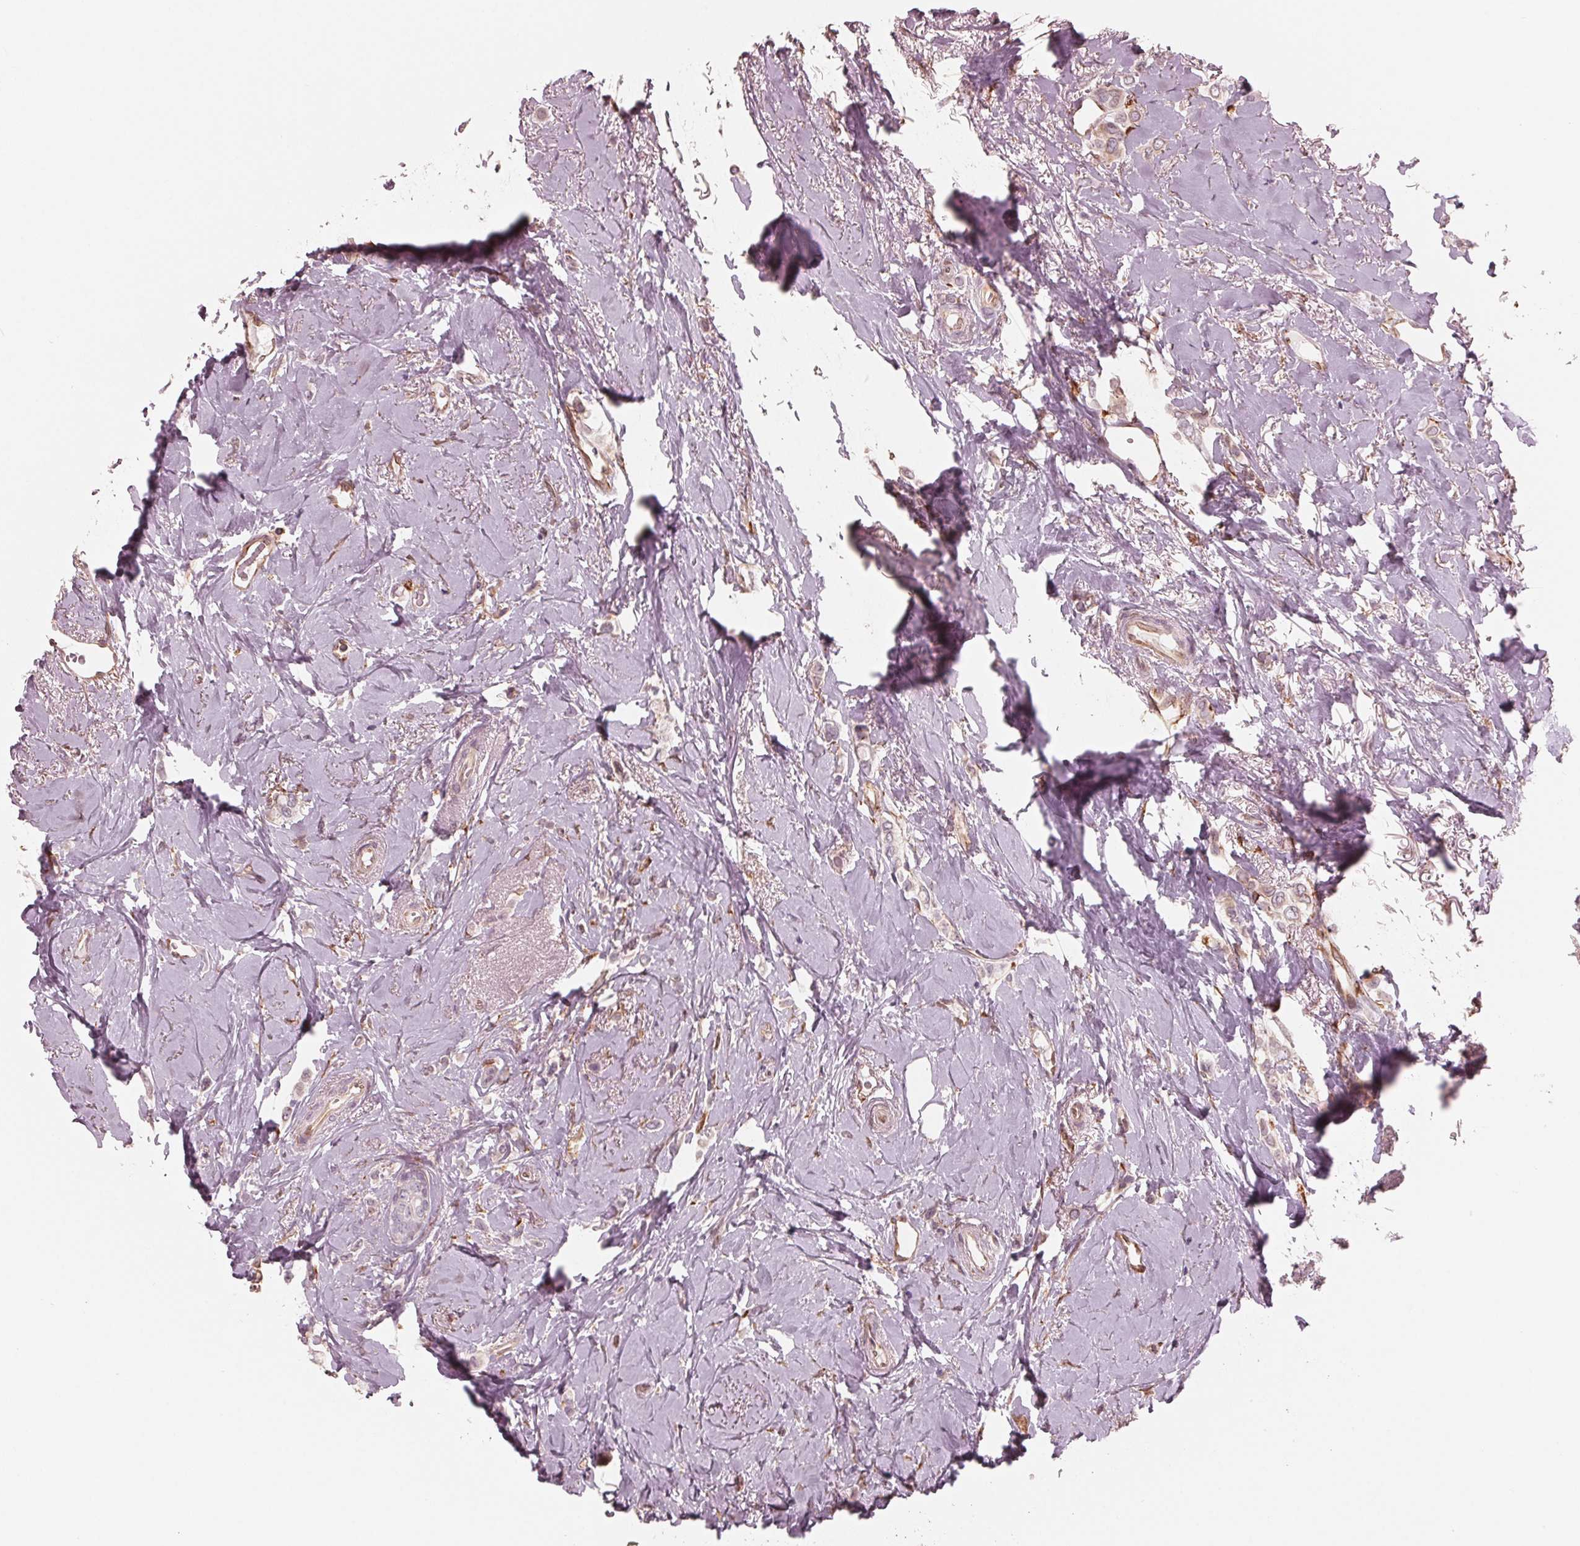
{"staining": {"intensity": "negative", "quantity": "none", "location": "none"}, "tissue": "breast cancer", "cell_type": "Tumor cells", "image_type": "cancer", "snomed": [{"axis": "morphology", "description": "Lobular carcinoma"}, {"axis": "topography", "description": "Breast"}], "caption": "High magnification brightfield microscopy of breast lobular carcinoma stained with DAB (3,3'-diaminobenzidine) (brown) and counterstained with hematoxylin (blue): tumor cells show no significant expression. The staining is performed using DAB (3,3'-diaminobenzidine) brown chromogen with nuclei counter-stained in using hematoxylin.", "gene": "IKBIP", "patient": {"sex": "female", "age": 66}}